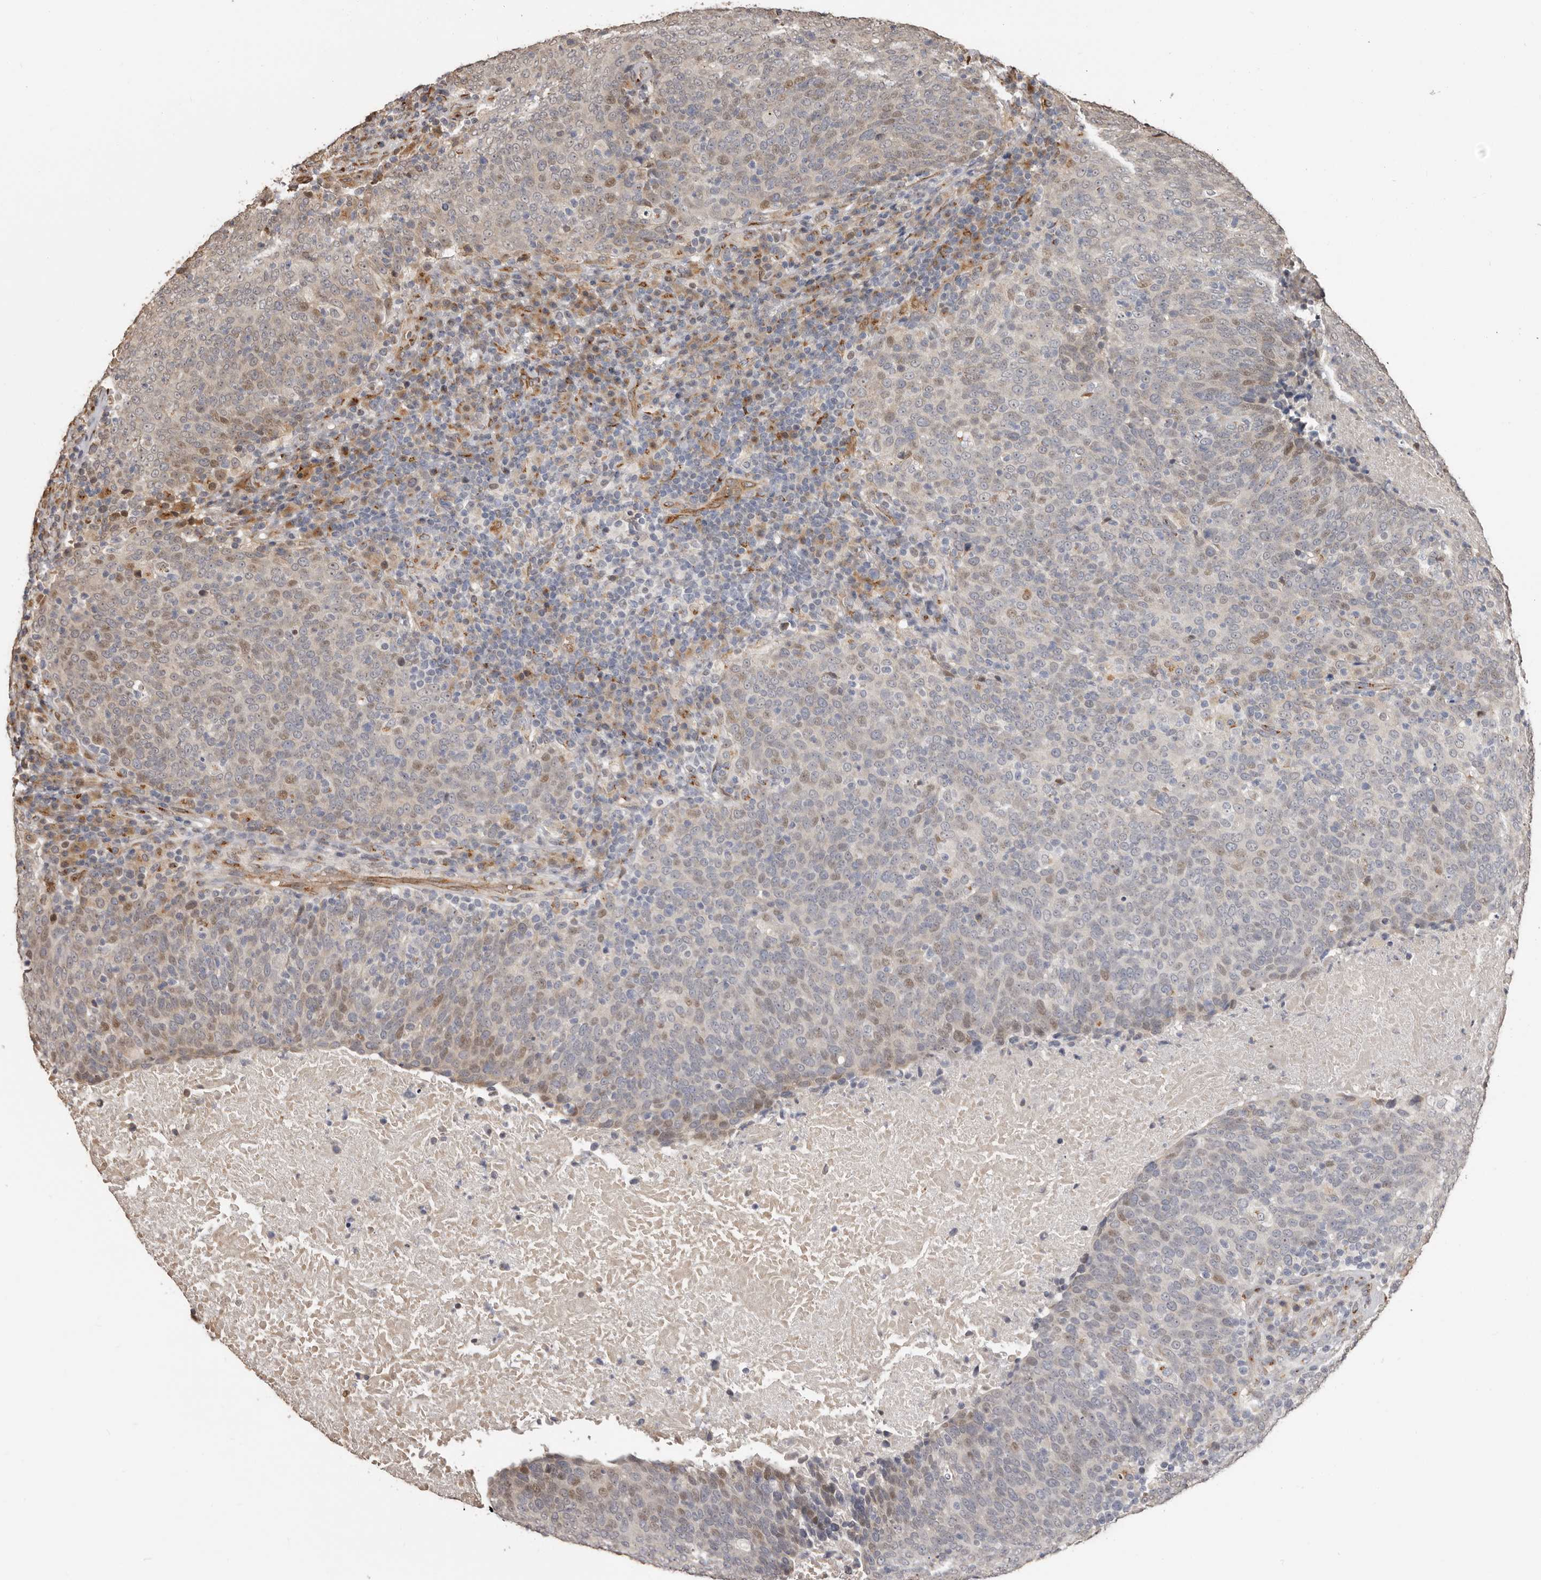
{"staining": {"intensity": "moderate", "quantity": "<25%", "location": "nuclear"}, "tissue": "head and neck cancer", "cell_type": "Tumor cells", "image_type": "cancer", "snomed": [{"axis": "morphology", "description": "Squamous cell carcinoma, NOS"}, {"axis": "morphology", "description": "Squamous cell carcinoma, metastatic, NOS"}, {"axis": "topography", "description": "Lymph node"}, {"axis": "topography", "description": "Head-Neck"}], "caption": "A brown stain labels moderate nuclear positivity of a protein in head and neck metastatic squamous cell carcinoma tumor cells.", "gene": "ENTREP1", "patient": {"sex": "male", "age": 62}}